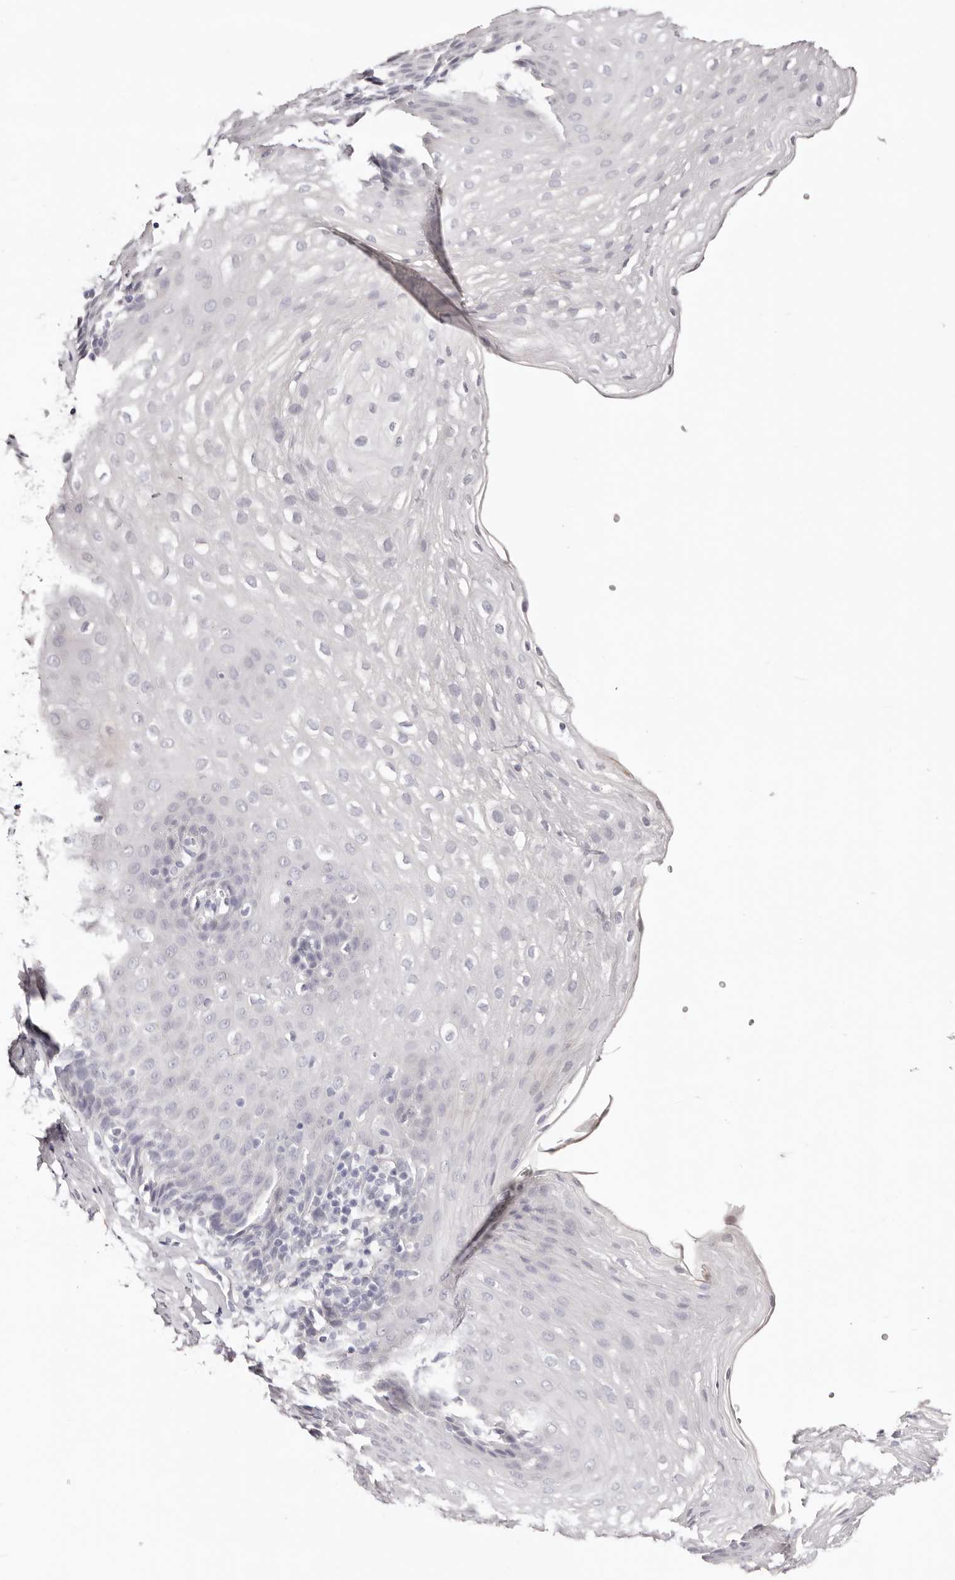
{"staining": {"intensity": "negative", "quantity": "none", "location": "none"}, "tissue": "esophagus", "cell_type": "Squamous epithelial cells", "image_type": "normal", "snomed": [{"axis": "morphology", "description": "Normal tissue, NOS"}, {"axis": "topography", "description": "Esophagus"}], "caption": "High power microscopy micrograph of an immunohistochemistry (IHC) micrograph of unremarkable esophagus, revealing no significant staining in squamous epithelial cells. The staining is performed using DAB brown chromogen with nuclei counter-stained in using hematoxylin.", "gene": "PF4", "patient": {"sex": "female", "age": 66}}